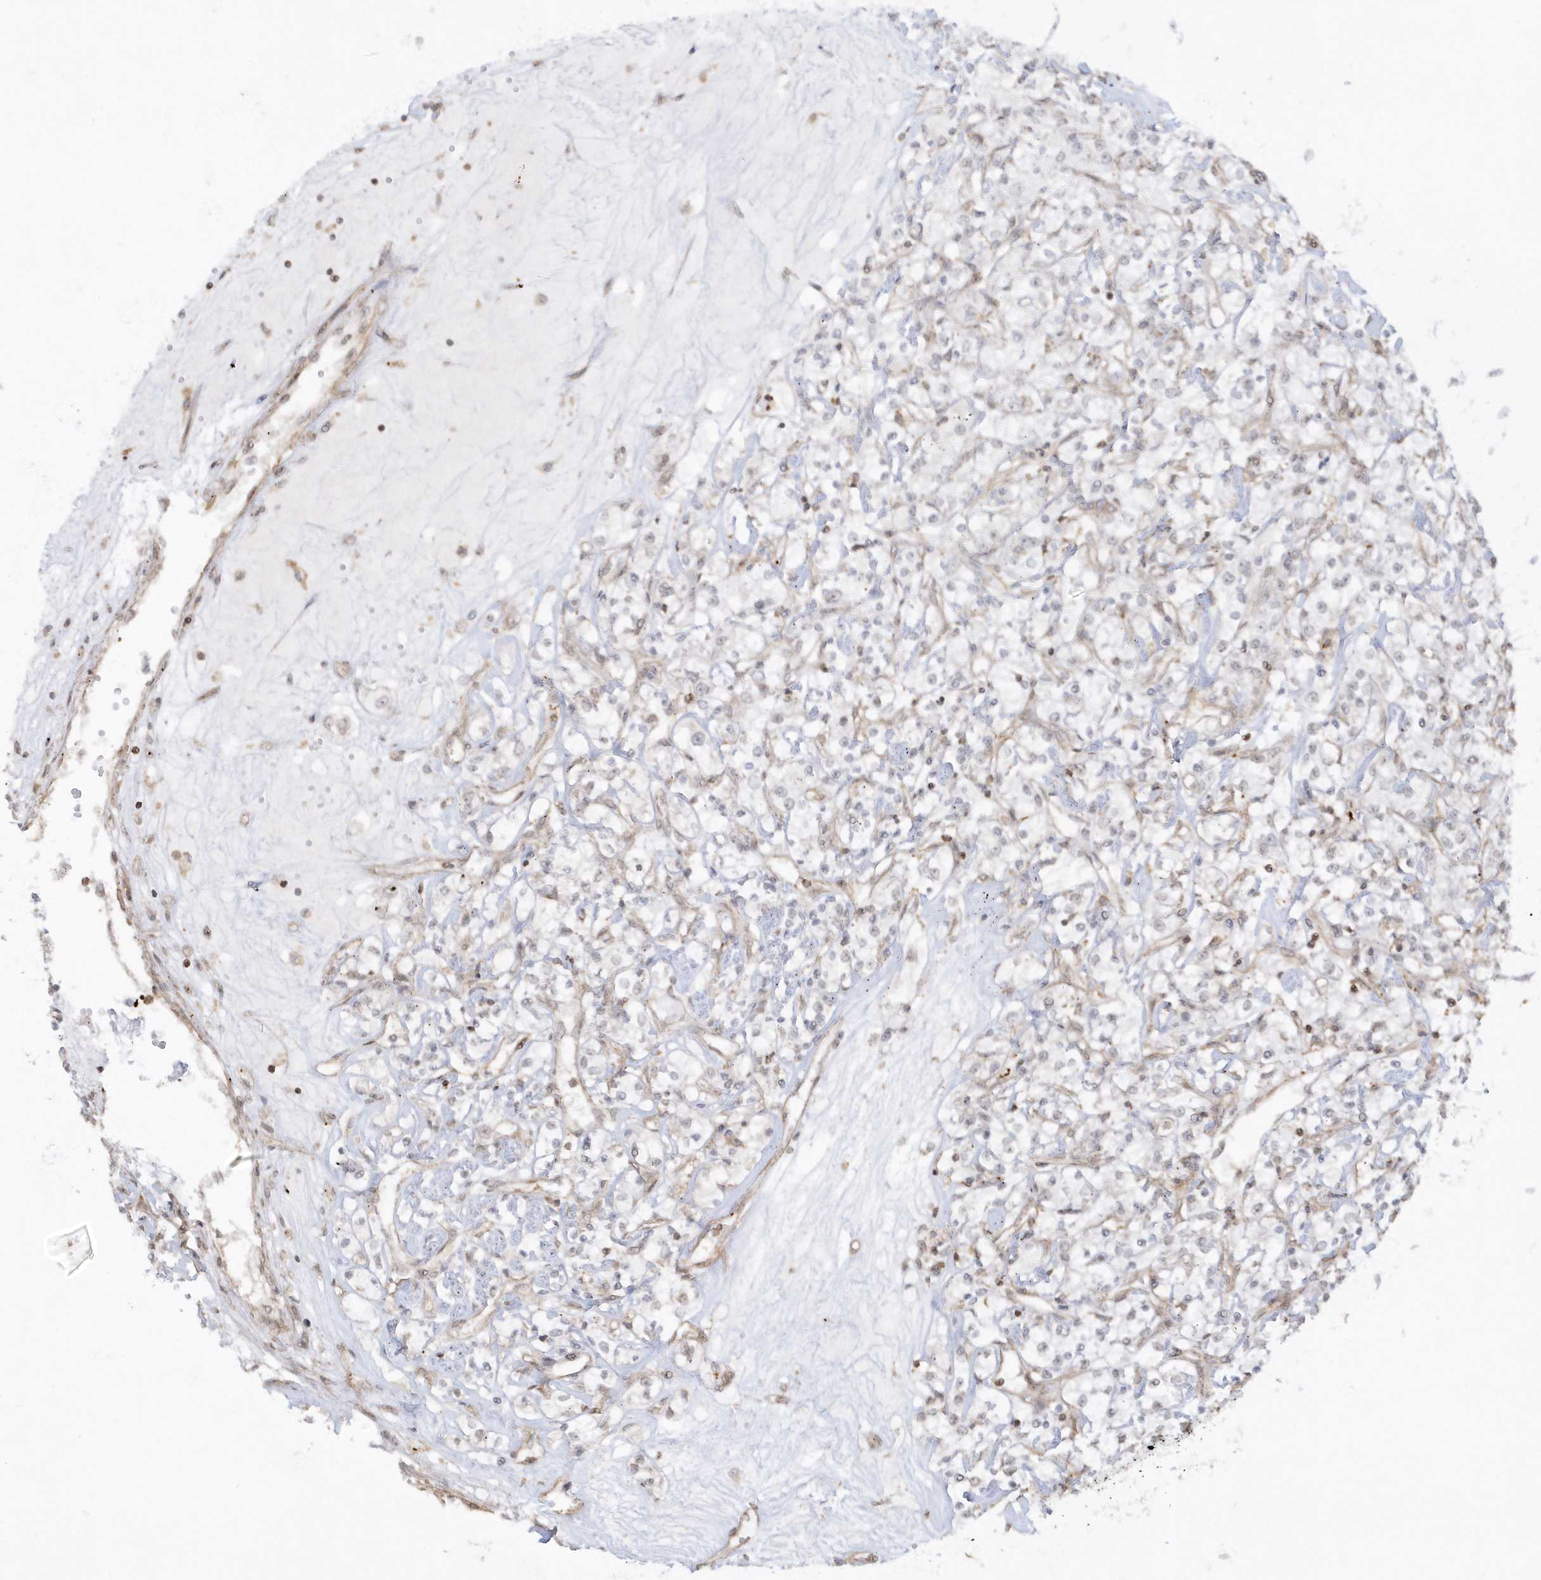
{"staining": {"intensity": "negative", "quantity": "none", "location": "none"}, "tissue": "renal cancer", "cell_type": "Tumor cells", "image_type": "cancer", "snomed": [{"axis": "morphology", "description": "Adenocarcinoma, NOS"}, {"axis": "topography", "description": "Kidney"}], "caption": "The image displays no staining of tumor cells in renal cancer (adenocarcinoma).", "gene": "BSN", "patient": {"sex": "female", "age": 59}}